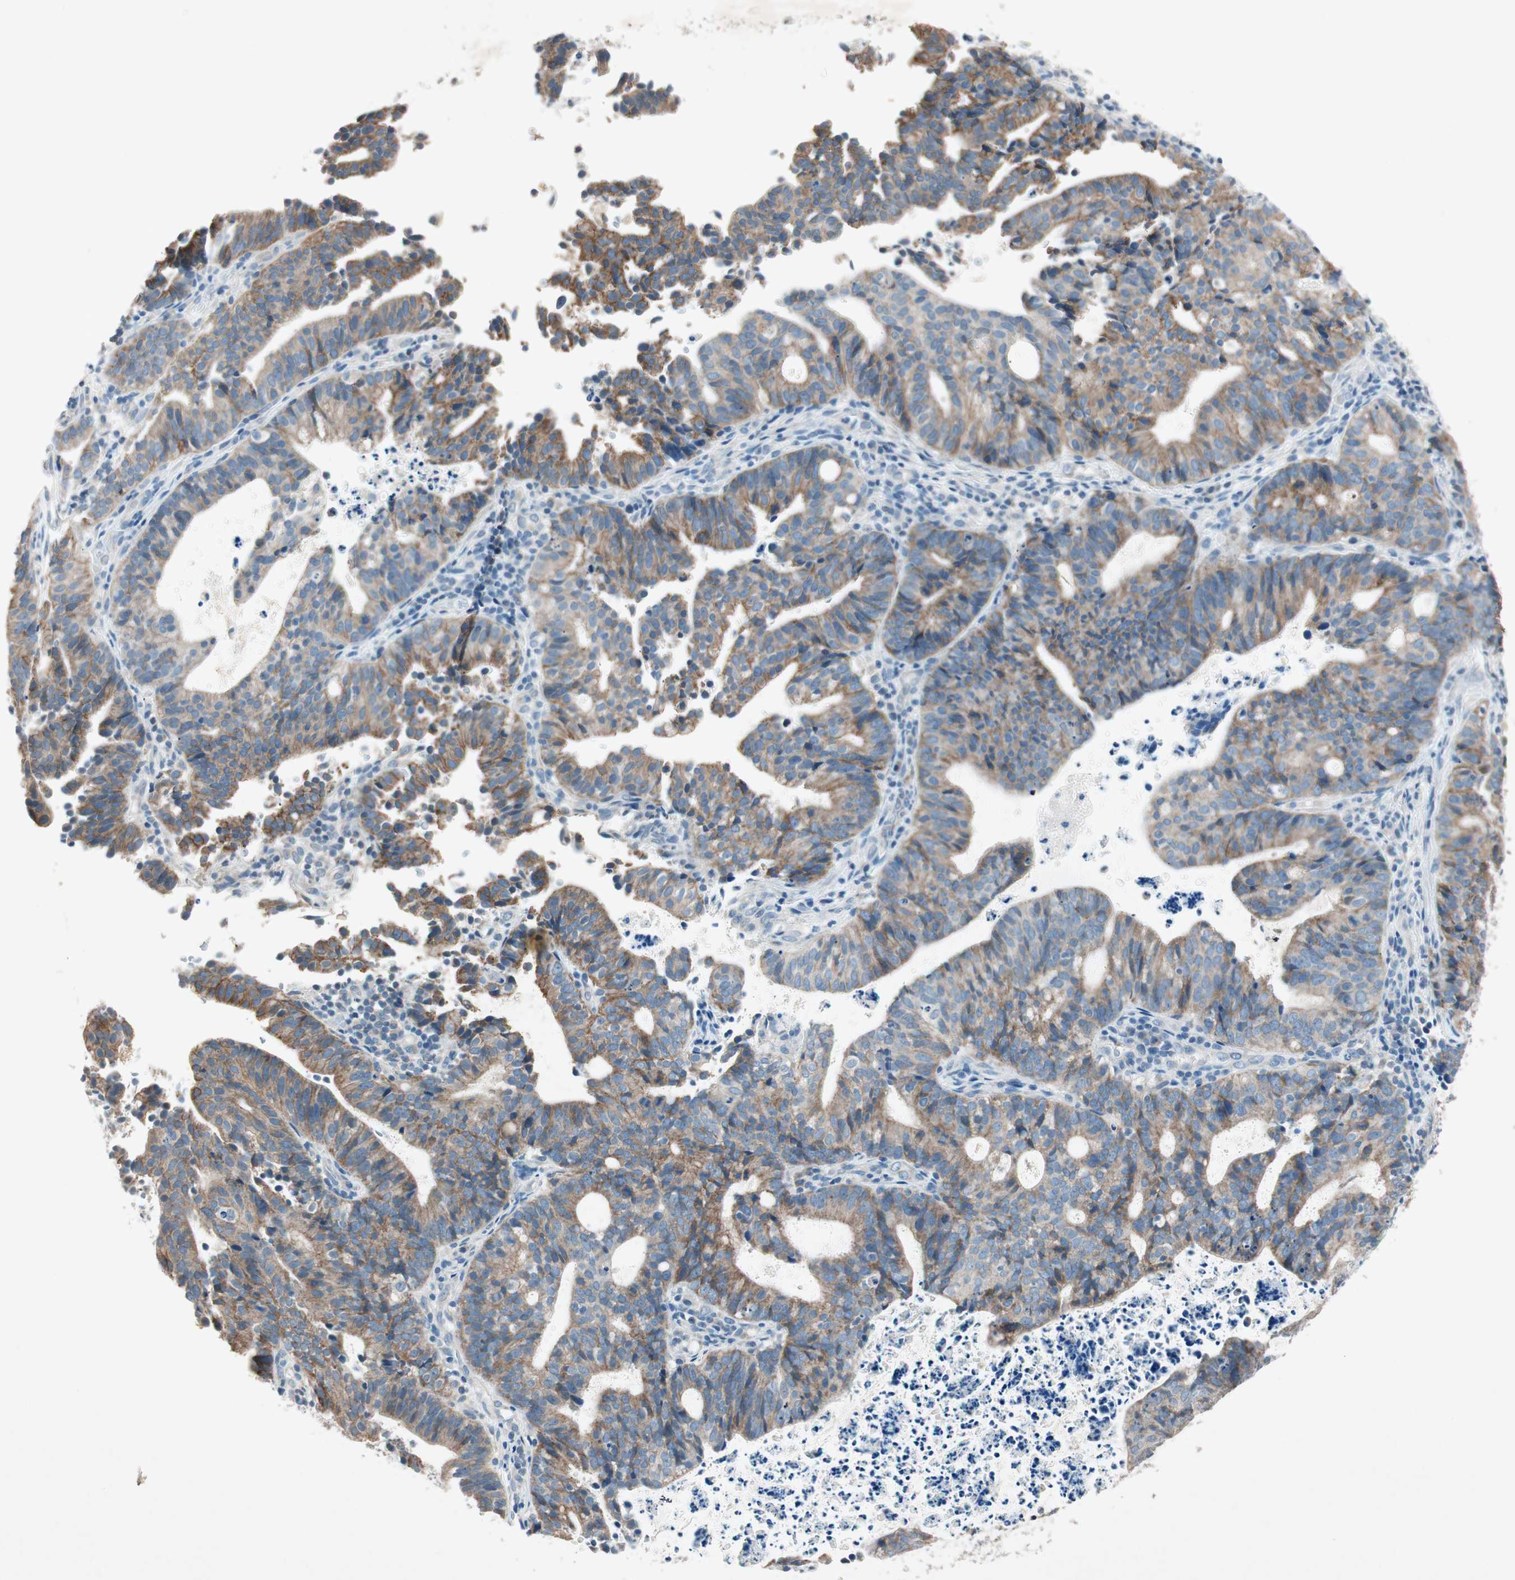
{"staining": {"intensity": "moderate", "quantity": ">75%", "location": "cytoplasmic/membranous"}, "tissue": "endometrial cancer", "cell_type": "Tumor cells", "image_type": "cancer", "snomed": [{"axis": "morphology", "description": "Adenocarcinoma, NOS"}, {"axis": "topography", "description": "Uterus"}], "caption": "An image of endometrial adenocarcinoma stained for a protein demonstrates moderate cytoplasmic/membranous brown staining in tumor cells.", "gene": "NKAIN1", "patient": {"sex": "female", "age": 83}}